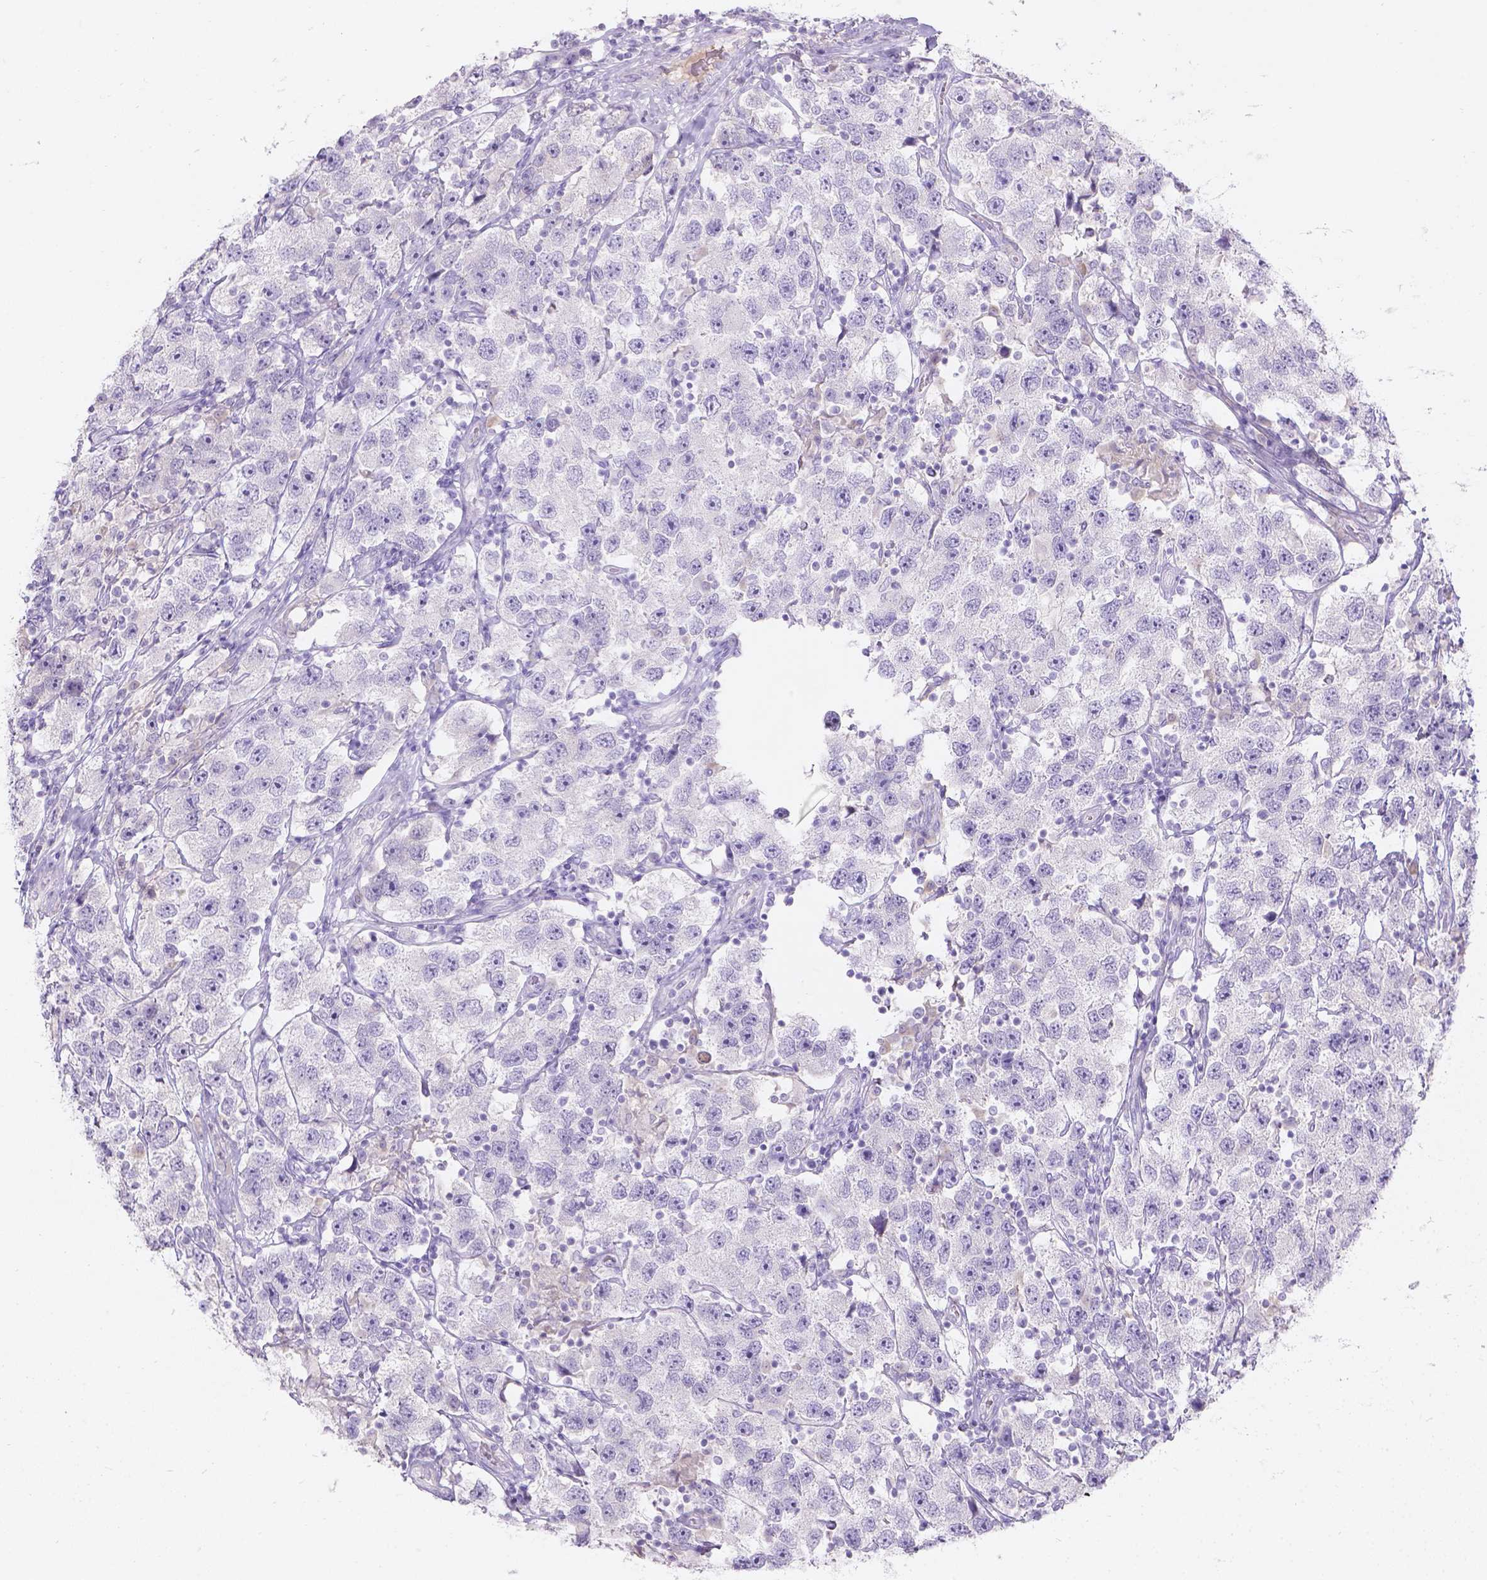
{"staining": {"intensity": "negative", "quantity": "none", "location": "none"}, "tissue": "testis cancer", "cell_type": "Tumor cells", "image_type": "cancer", "snomed": [{"axis": "morphology", "description": "Seminoma, NOS"}, {"axis": "topography", "description": "Testis"}], "caption": "Tumor cells show no significant expression in seminoma (testis).", "gene": "GAL3ST2", "patient": {"sex": "male", "age": 26}}